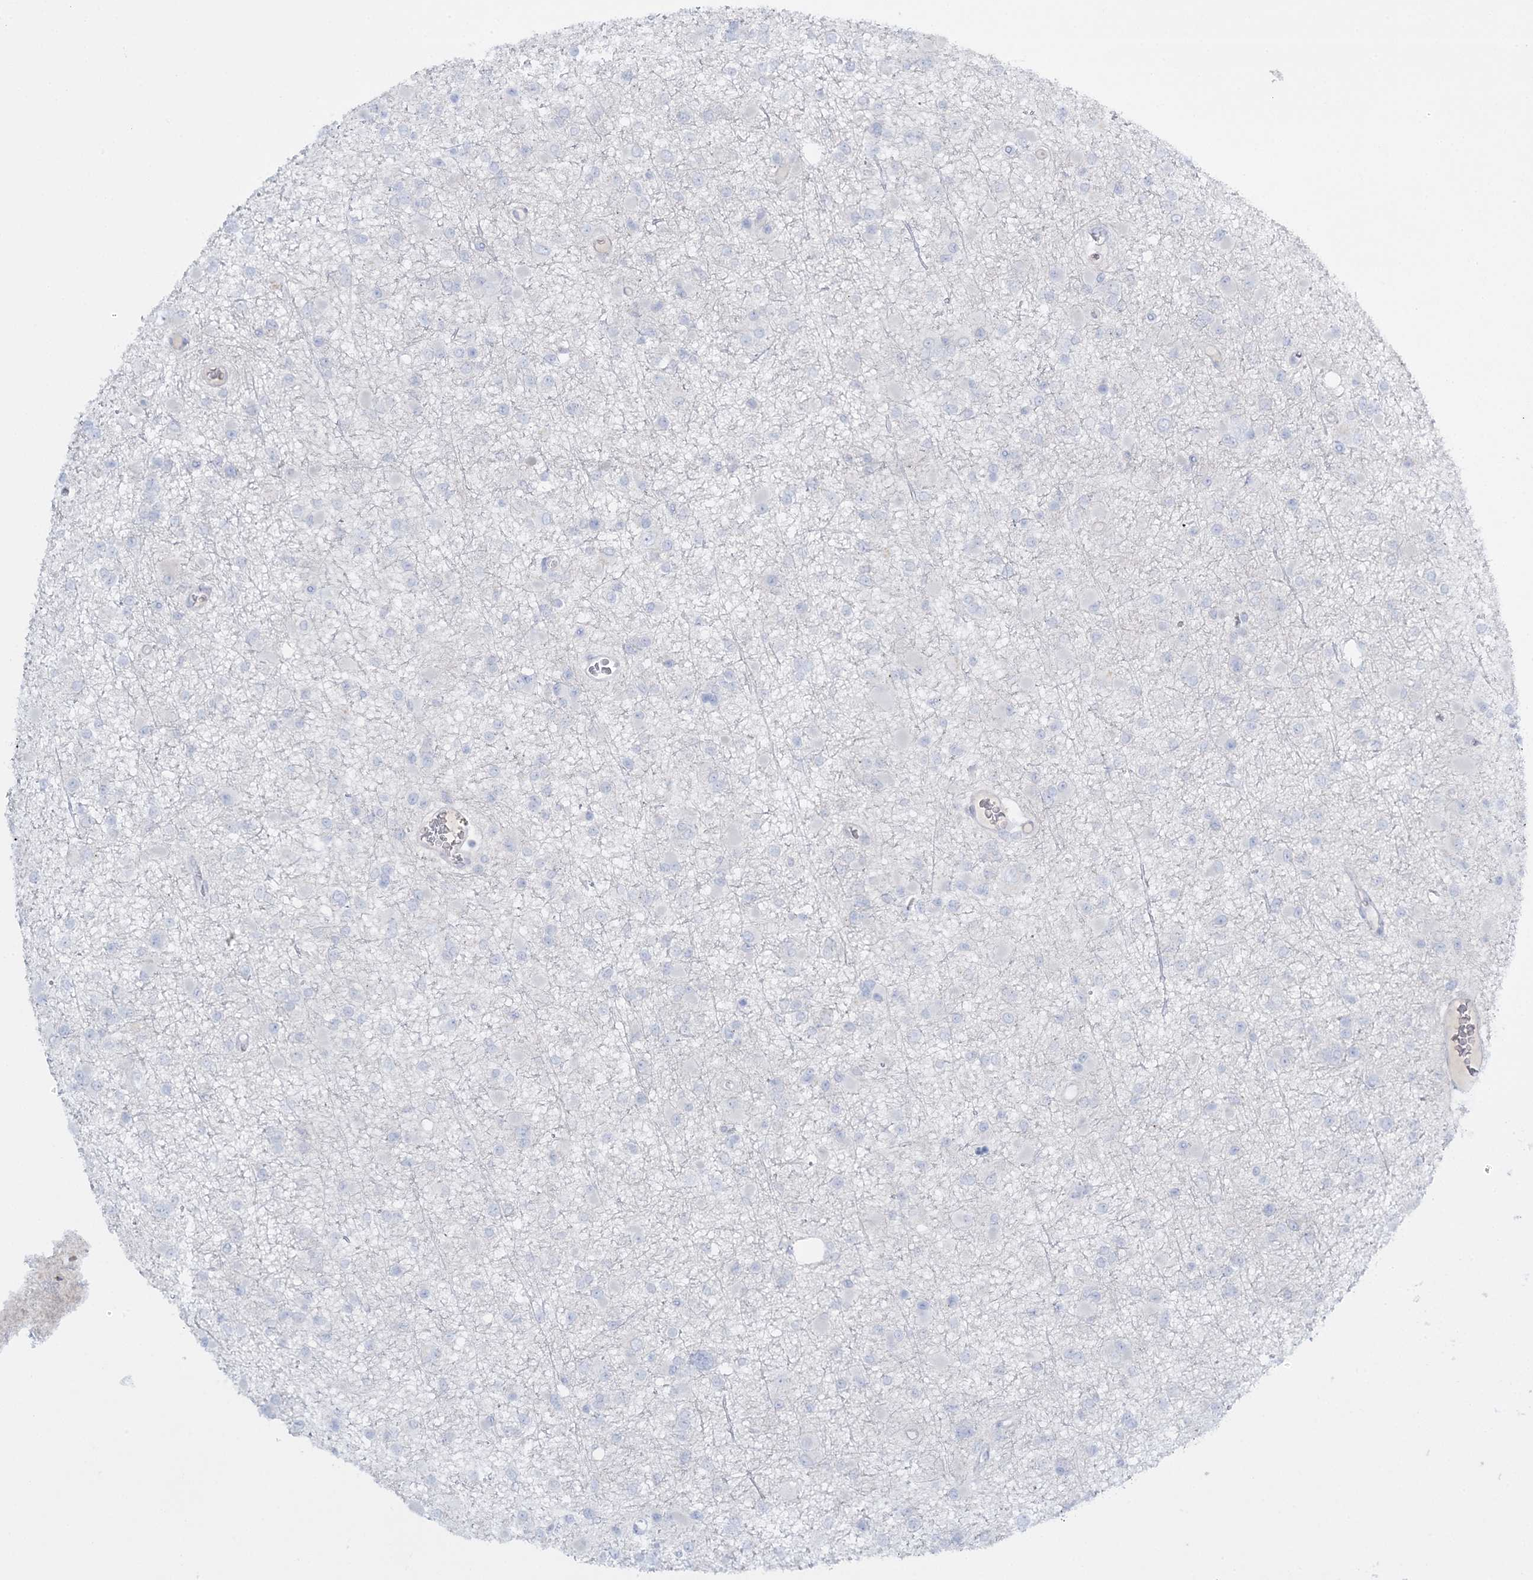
{"staining": {"intensity": "negative", "quantity": "none", "location": "none"}, "tissue": "glioma", "cell_type": "Tumor cells", "image_type": "cancer", "snomed": [{"axis": "morphology", "description": "Glioma, malignant, Low grade"}, {"axis": "topography", "description": "Brain"}], "caption": "Glioma stained for a protein using IHC reveals no expression tumor cells.", "gene": "WDSUB1", "patient": {"sex": "female", "age": 22}}